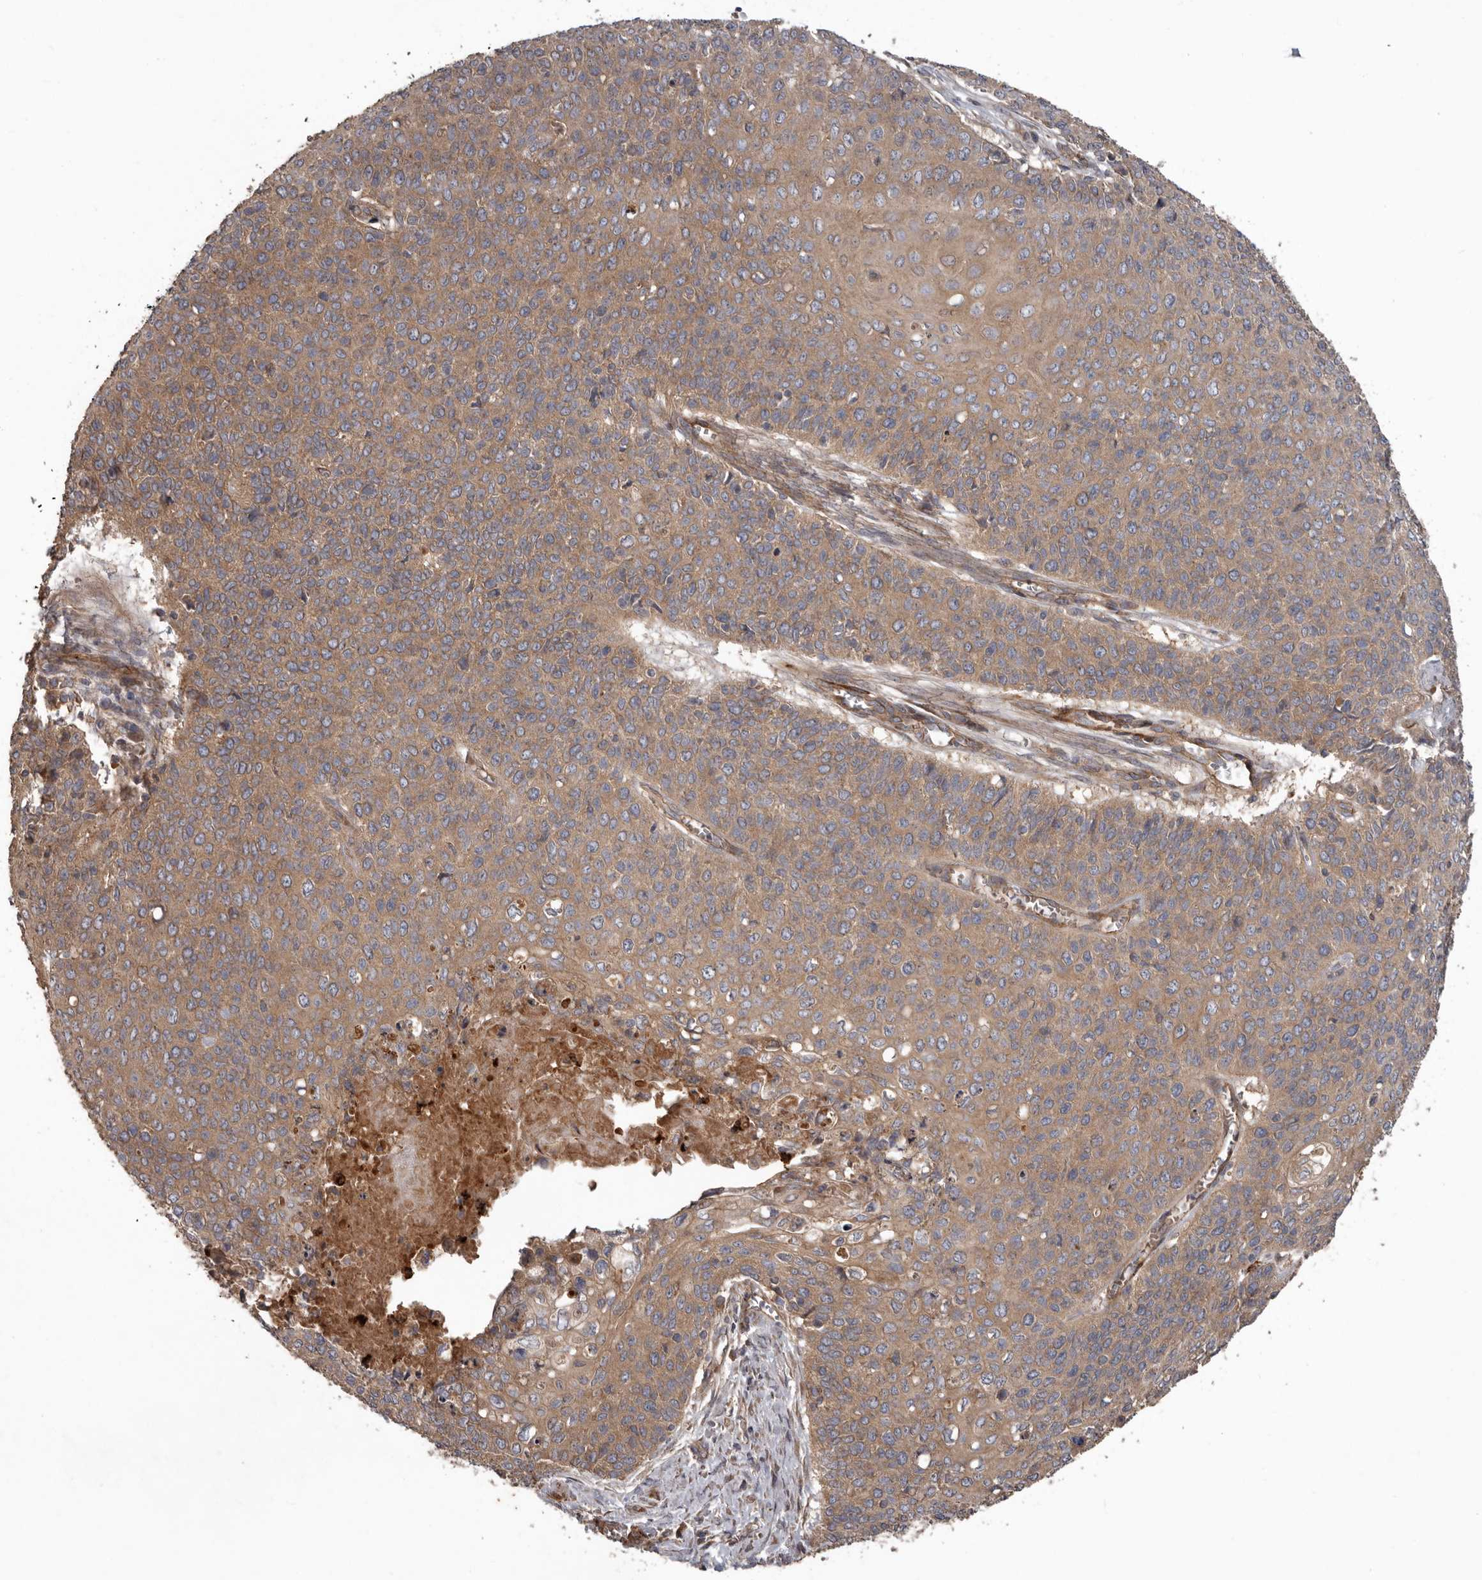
{"staining": {"intensity": "weak", "quantity": ">75%", "location": "cytoplasmic/membranous"}, "tissue": "cervical cancer", "cell_type": "Tumor cells", "image_type": "cancer", "snomed": [{"axis": "morphology", "description": "Squamous cell carcinoma, NOS"}, {"axis": "topography", "description": "Cervix"}], "caption": "Cervical cancer stained with DAB (3,3'-diaminobenzidine) IHC shows low levels of weak cytoplasmic/membranous staining in approximately >75% of tumor cells.", "gene": "ARHGEF5", "patient": {"sex": "female", "age": 39}}